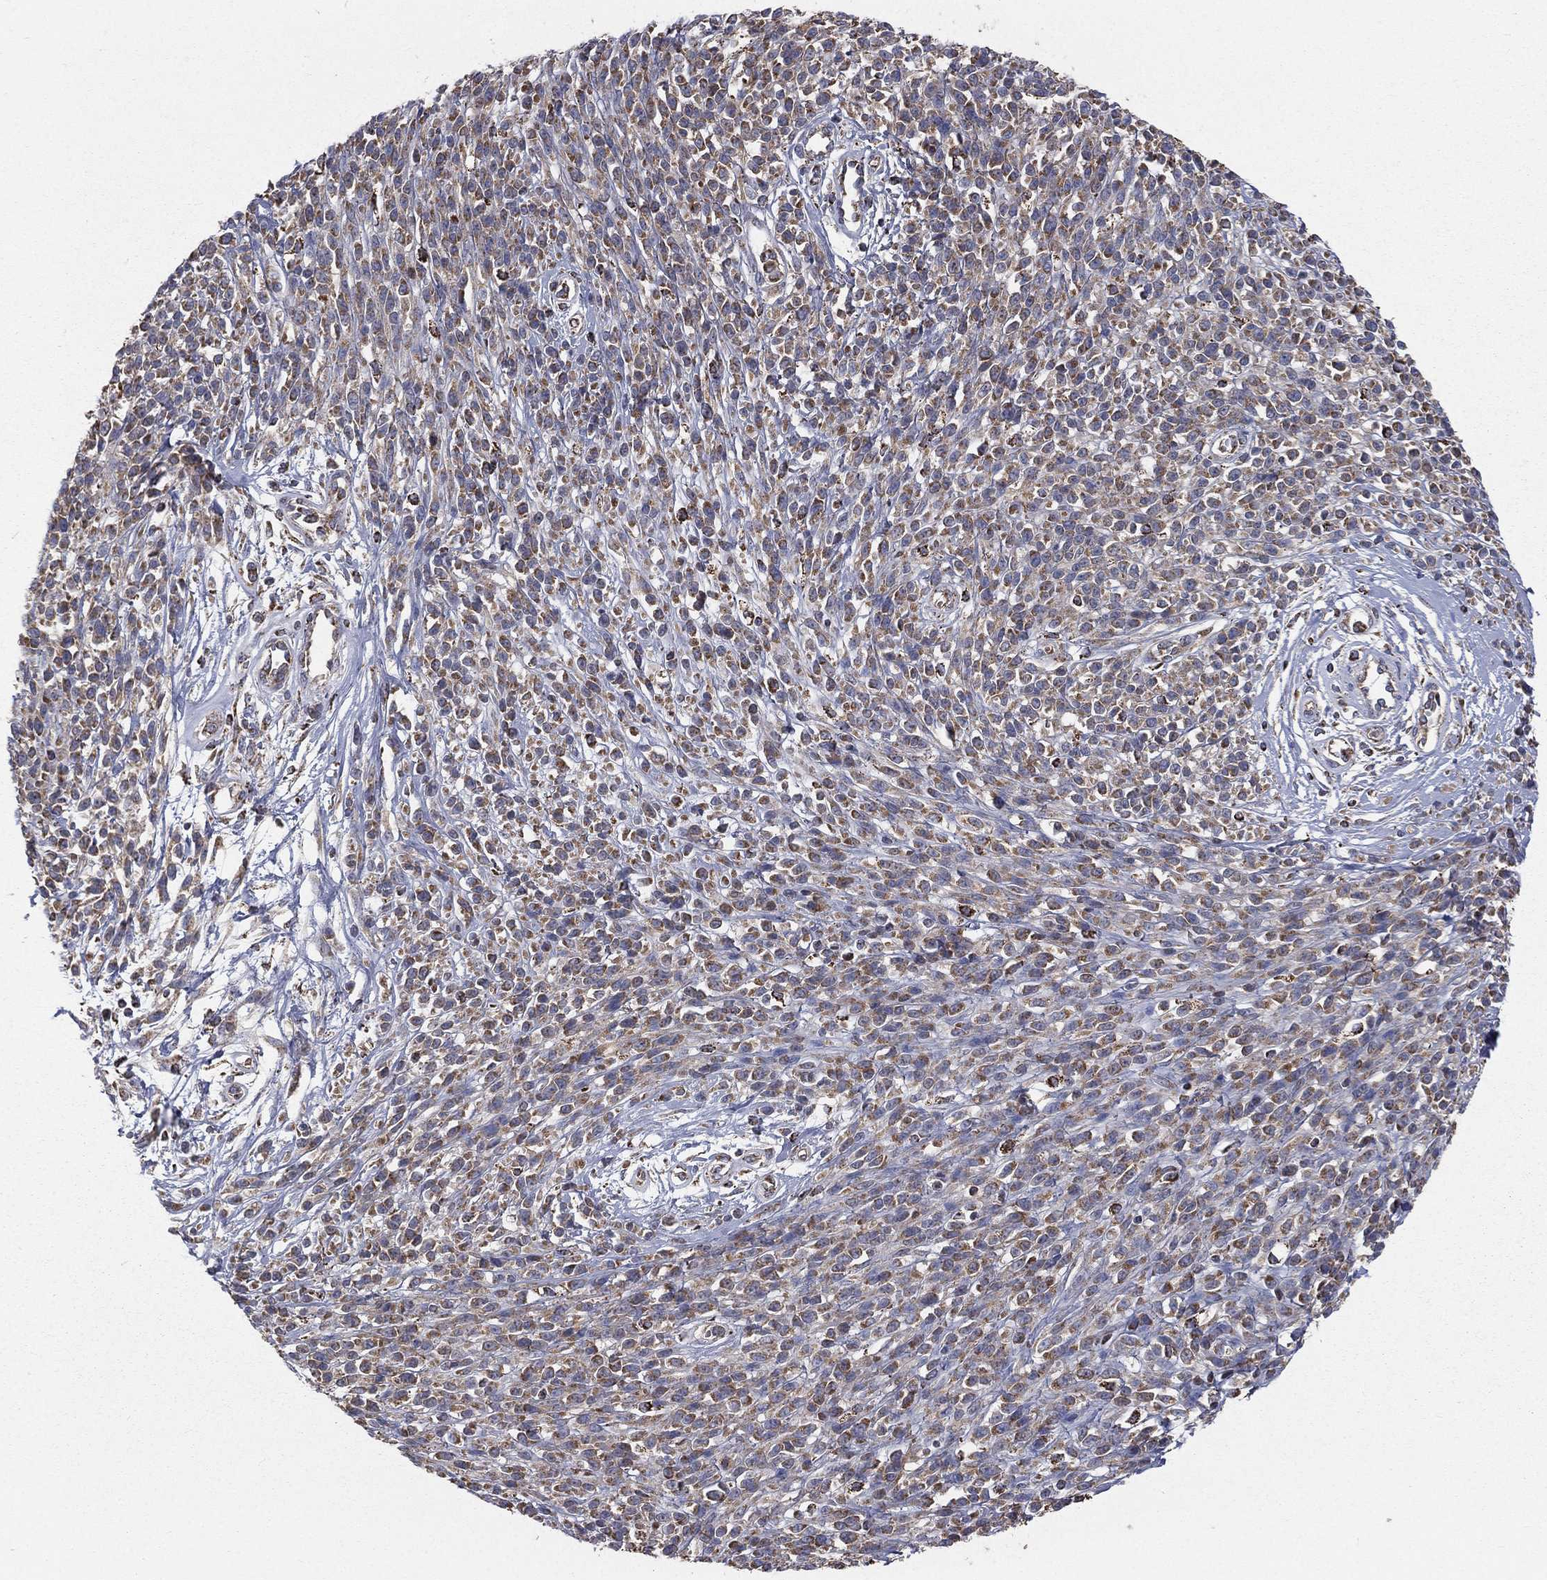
{"staining": {"intensity": "moderate", "quantity": "25%-75%", "location": "cytoplasmic/membranous"}, "tissue": "melanoma", "cell_type": "Tumor cells", "image_type": "cancer", "snomed": [{"axis": "morphology", "description": "Malignant melanoma, NOS"}, {"axis": "topography", "description": "Skin"}, {"axis": "topography", "description": "Skin of trunk"}], "caption": "A brown stain shows moderate cytoplasmic/membranous expression of a protein in human melanoma tumor cells.", "gene": "HADH", "patient": {"sex": "male", "age": 74}}